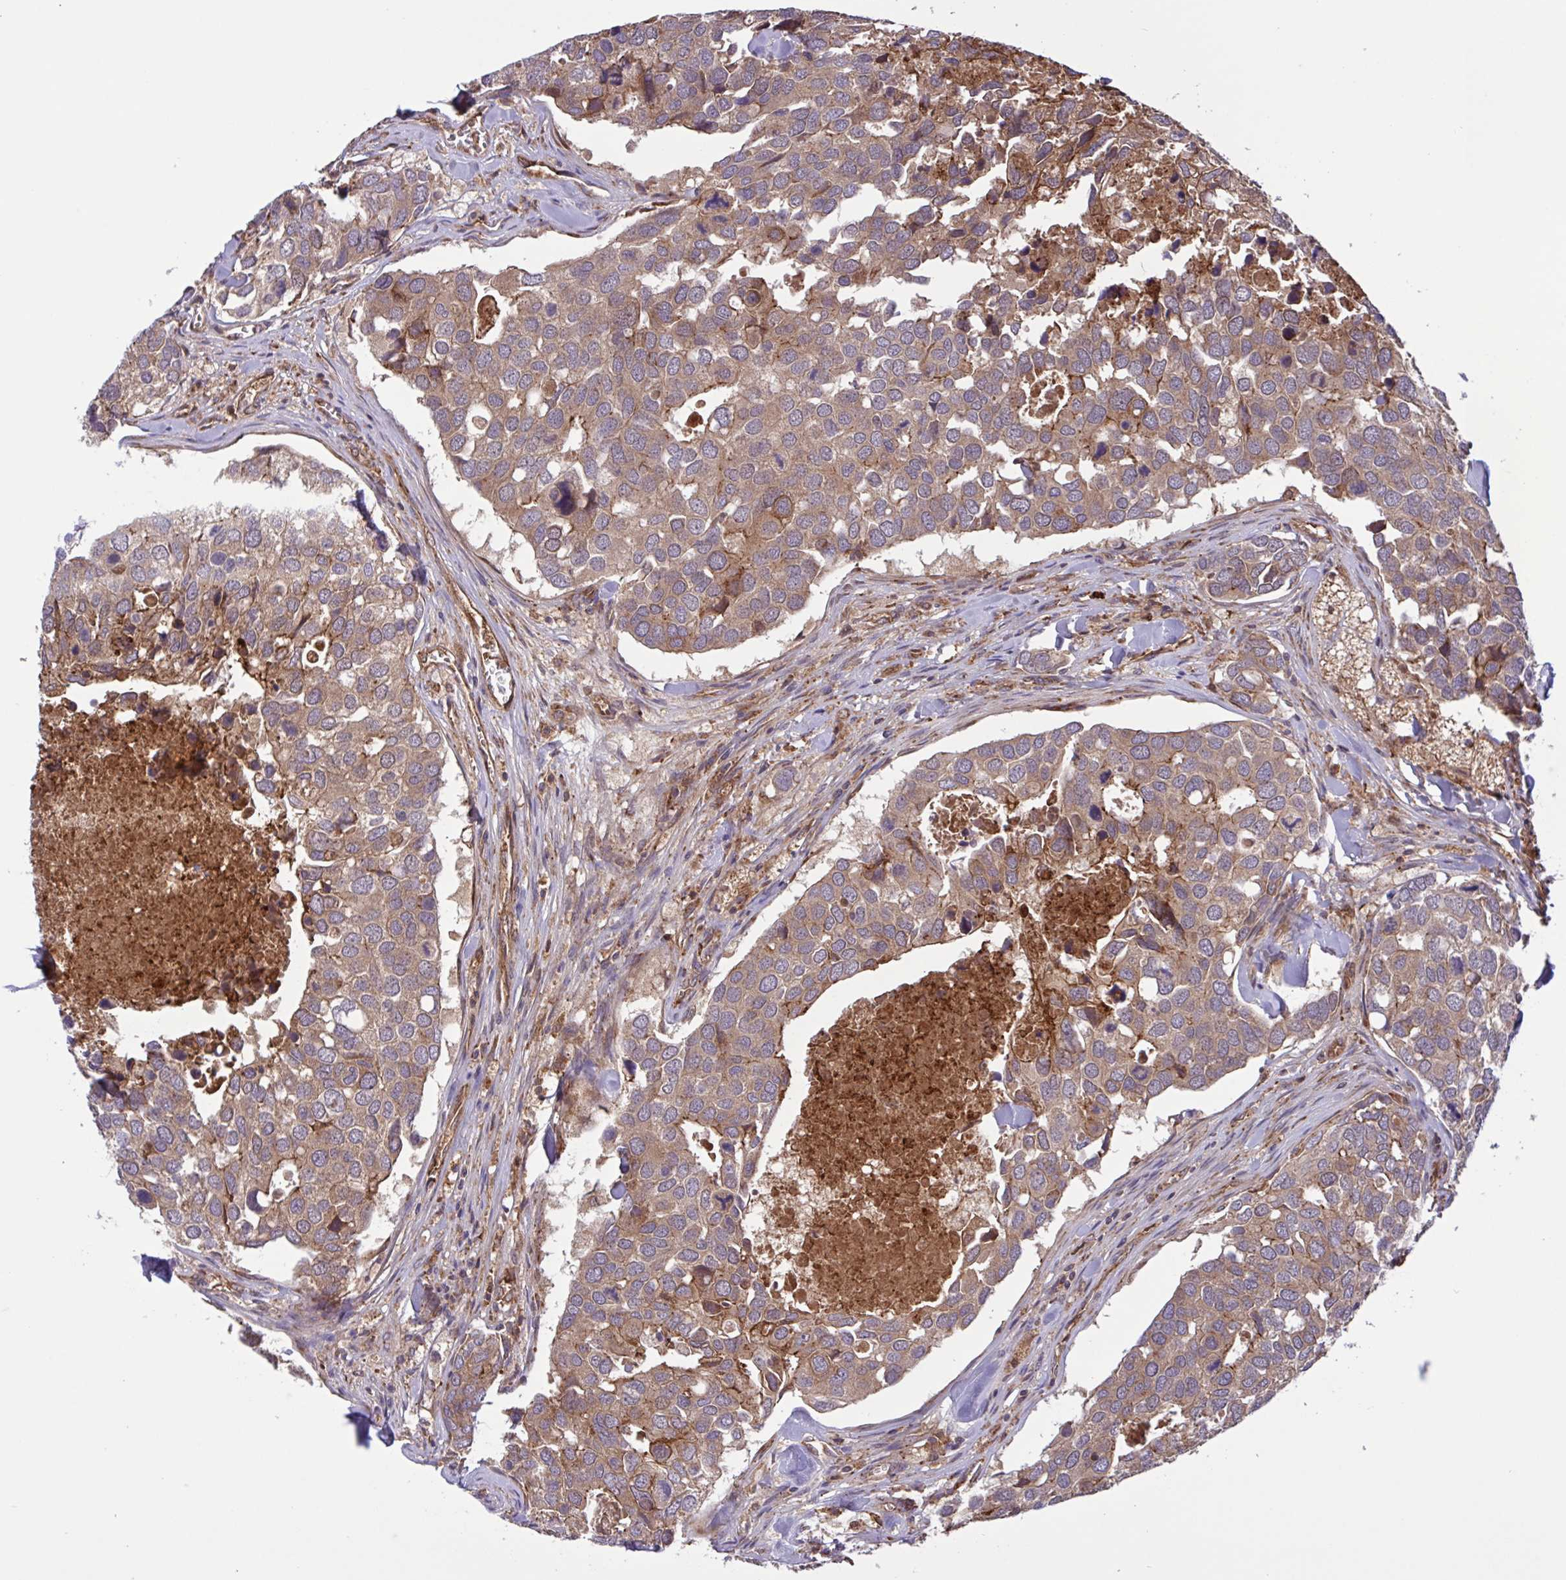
{"staining": {"intensity": "weak", "quantity": ">75%", "location": "cytoplasmic/membranous"}, "tissue": "breast cancer", "cell_type": "Tumor cells", "image_type": "cancer", "snomed": [{"axis": "morphology", "description": "Duct carcinoma"}, {"axis": "topography", "description": "Breast"}], "caption": "Weak cytoplasmic/membranous positivity for a protein is present in about >75% of tumor cells of breast intraductal carcinoma using immunohistochemistry.", "gene": "INTS10", "patient": {"sex": "female", "age": 83}}